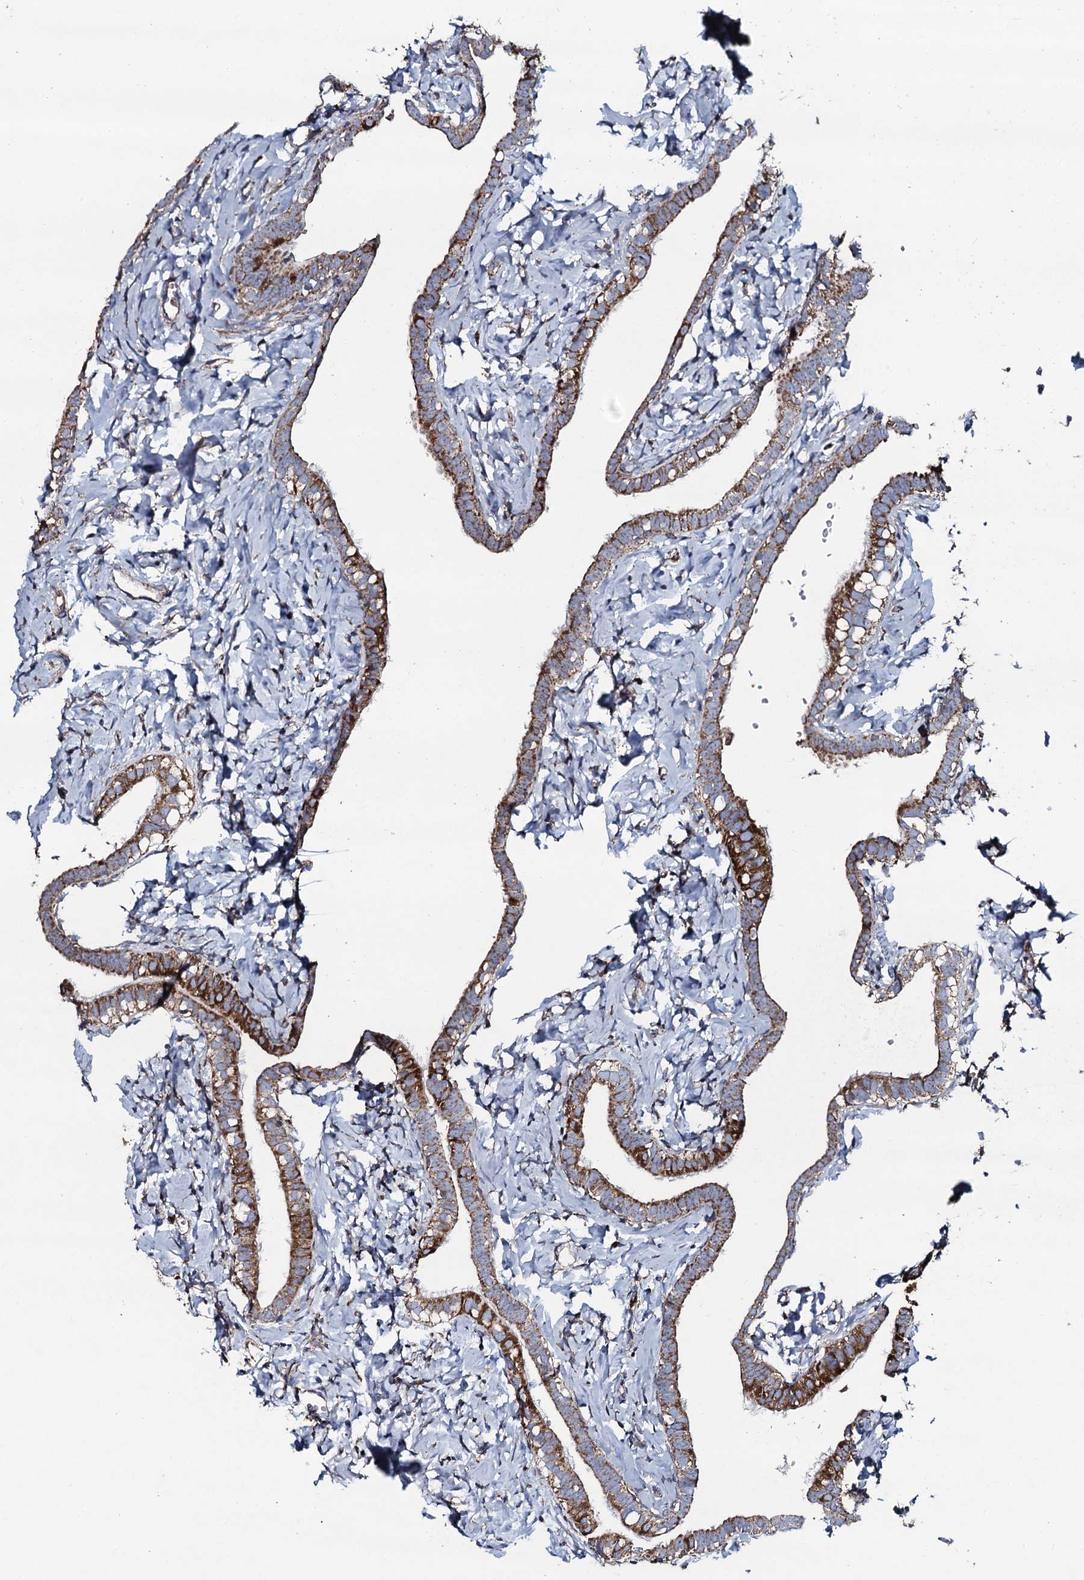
{"staining": {"intensity": "strong", "quantity": "25%-75%", "location": "cytoplasmic/membranous"}, "tissue": "fallopian tube", "cell_type": "Glandular cells", "image_type": "normal", "snomed": [{"axis": "morphology", "description": "Normal tissue, NOS"}, {"axis": "topography", "description": "Fallopian tube"}], "caption": "A high amount of strong cytoplasmic/membranous expression is present in approximately 25%-75% of glandular cells in benign fallopian tube. The protein is stained brown, and the nuclei are stained in blue (DAB IHC with brightfield microscopy, high magnification).", "gene": "EVC2", "patient": {"sex": "female", "age": 66}}